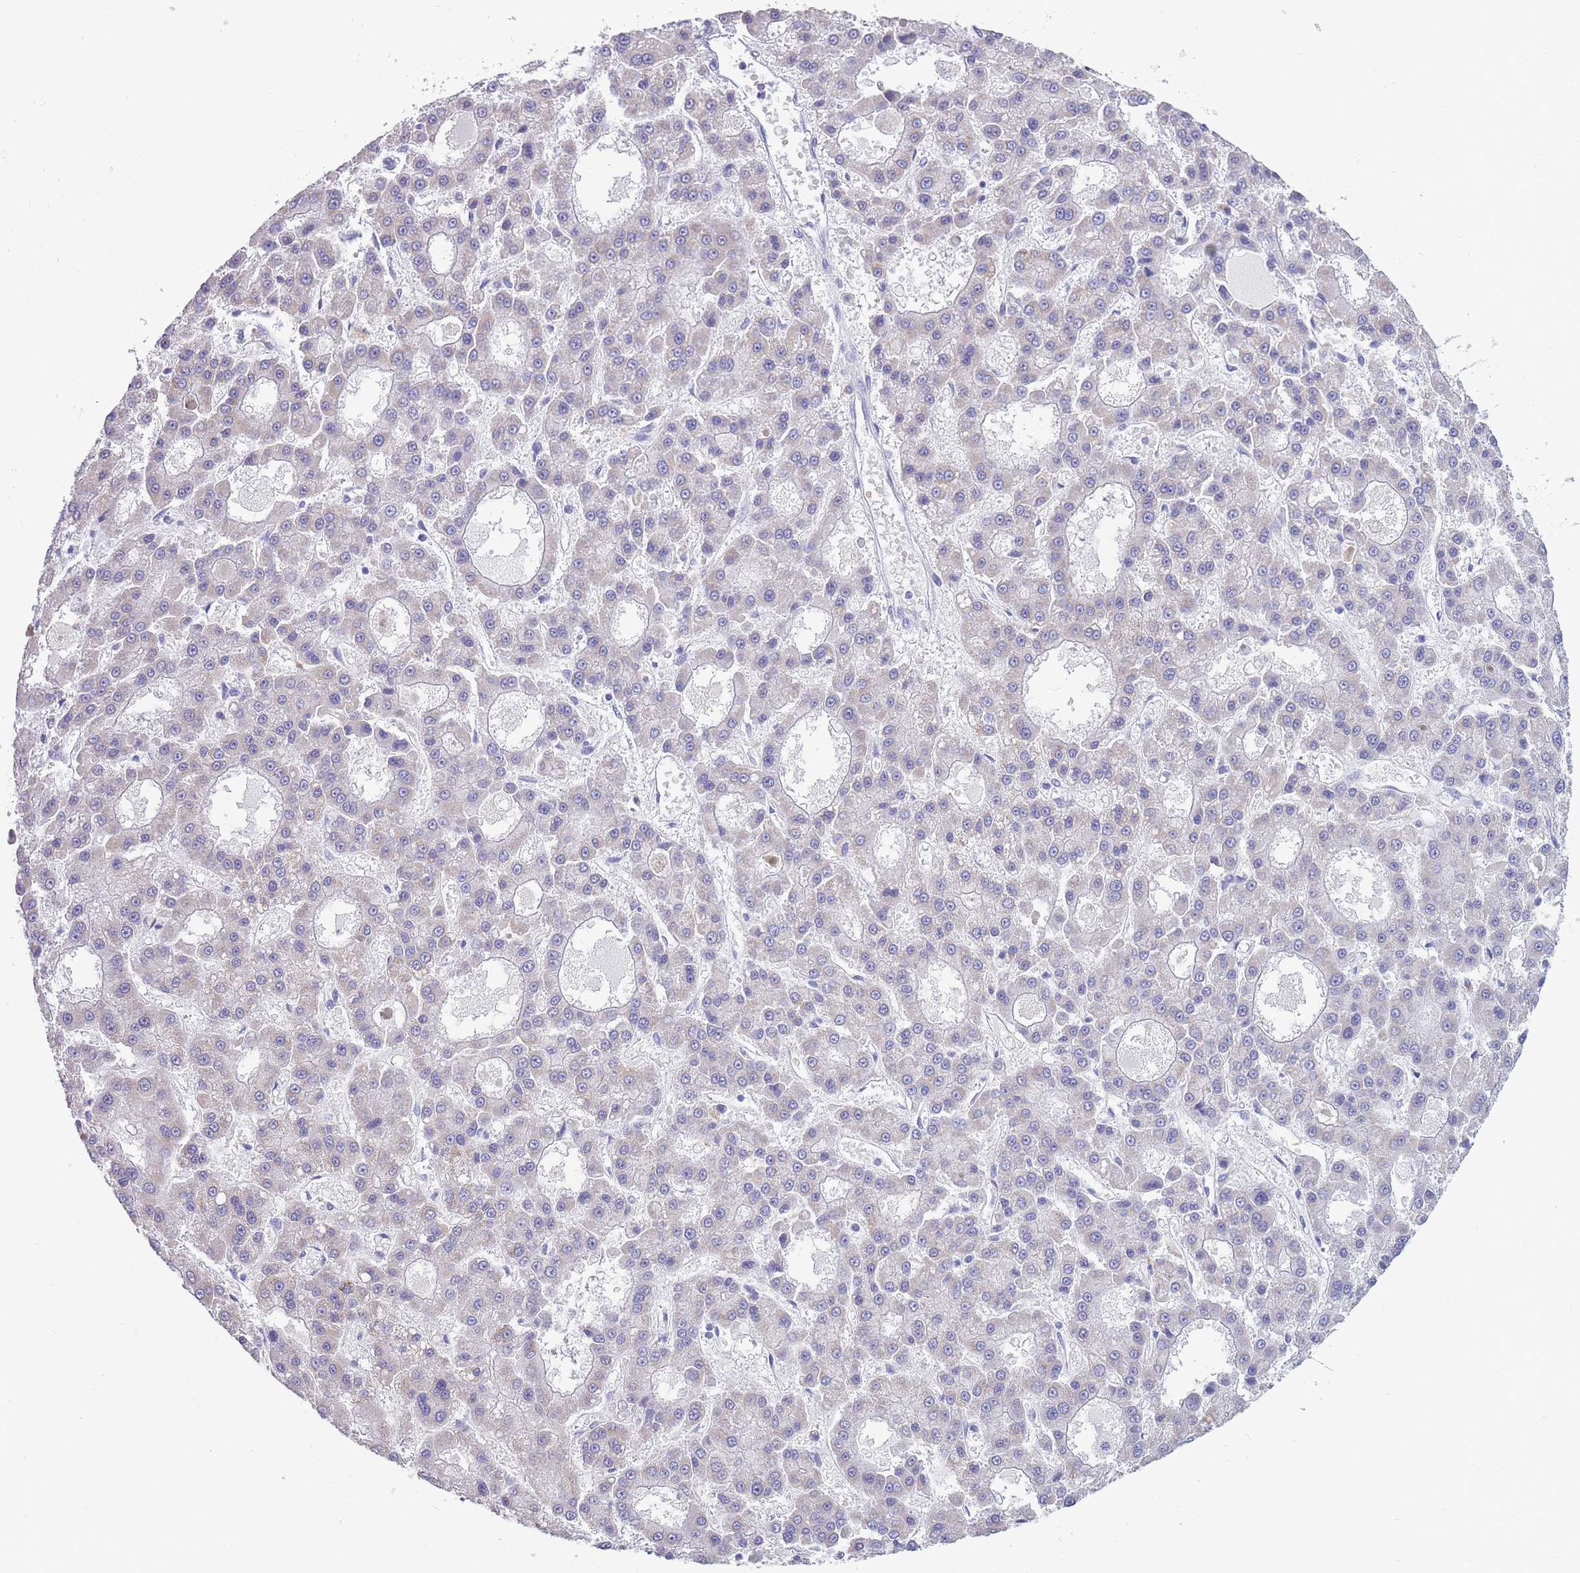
{"staining": {"intensity": "negative", "quantity": "none", "location": "none"}, "tissue": "liver cancer", "cell_type": "Tumor cells", "image_type": "cancer", "snomed": [{"axis": "morphology", "description": "Carcinoma, Hepatocellular, NOS"}, {"axis": "topography", "description": "Liver"}], "caption": "A histopathology image of liver cancer (hepatocellular carcinoma) stained for a protein reveals no brown staining in tumor cells.", "gene": "INTS2", "patient": {"sex": "male", "age": 70}}